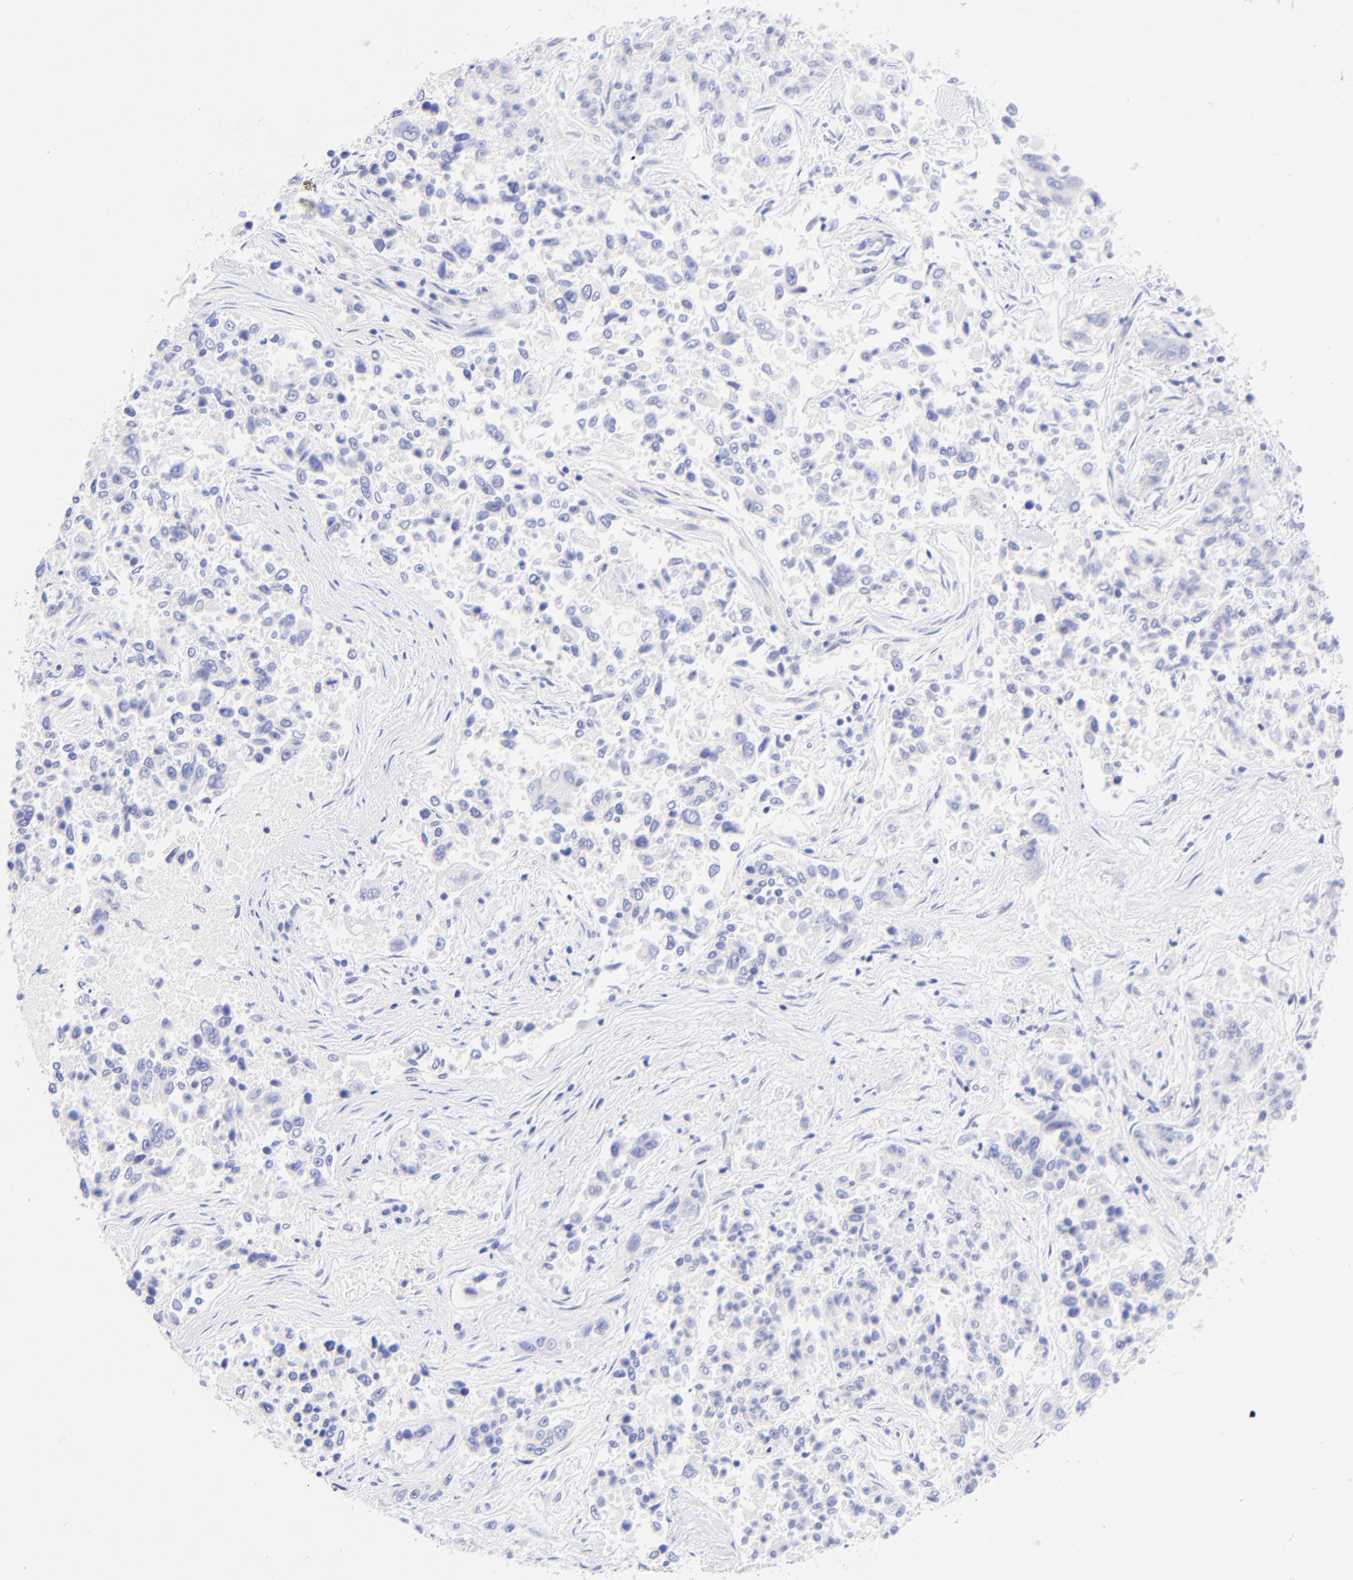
{"staining": {"intensity": "negative", "quantity": "none", "location": "none"}, "tissue": "lung cancer", "cell_type": "Tumor cells", "image_type": "cancer", "snomed": [{"axis": "morphology", "description": "Adenocarcinoma, NOS"}, {"axis": "topography", "description": "Lung"}], "caption": "Image shows no significant protein staining in tumor cells of lung adenocarcinoma.", "gene": "GPHN", "patient": {"sex": "male", "age": 84}}